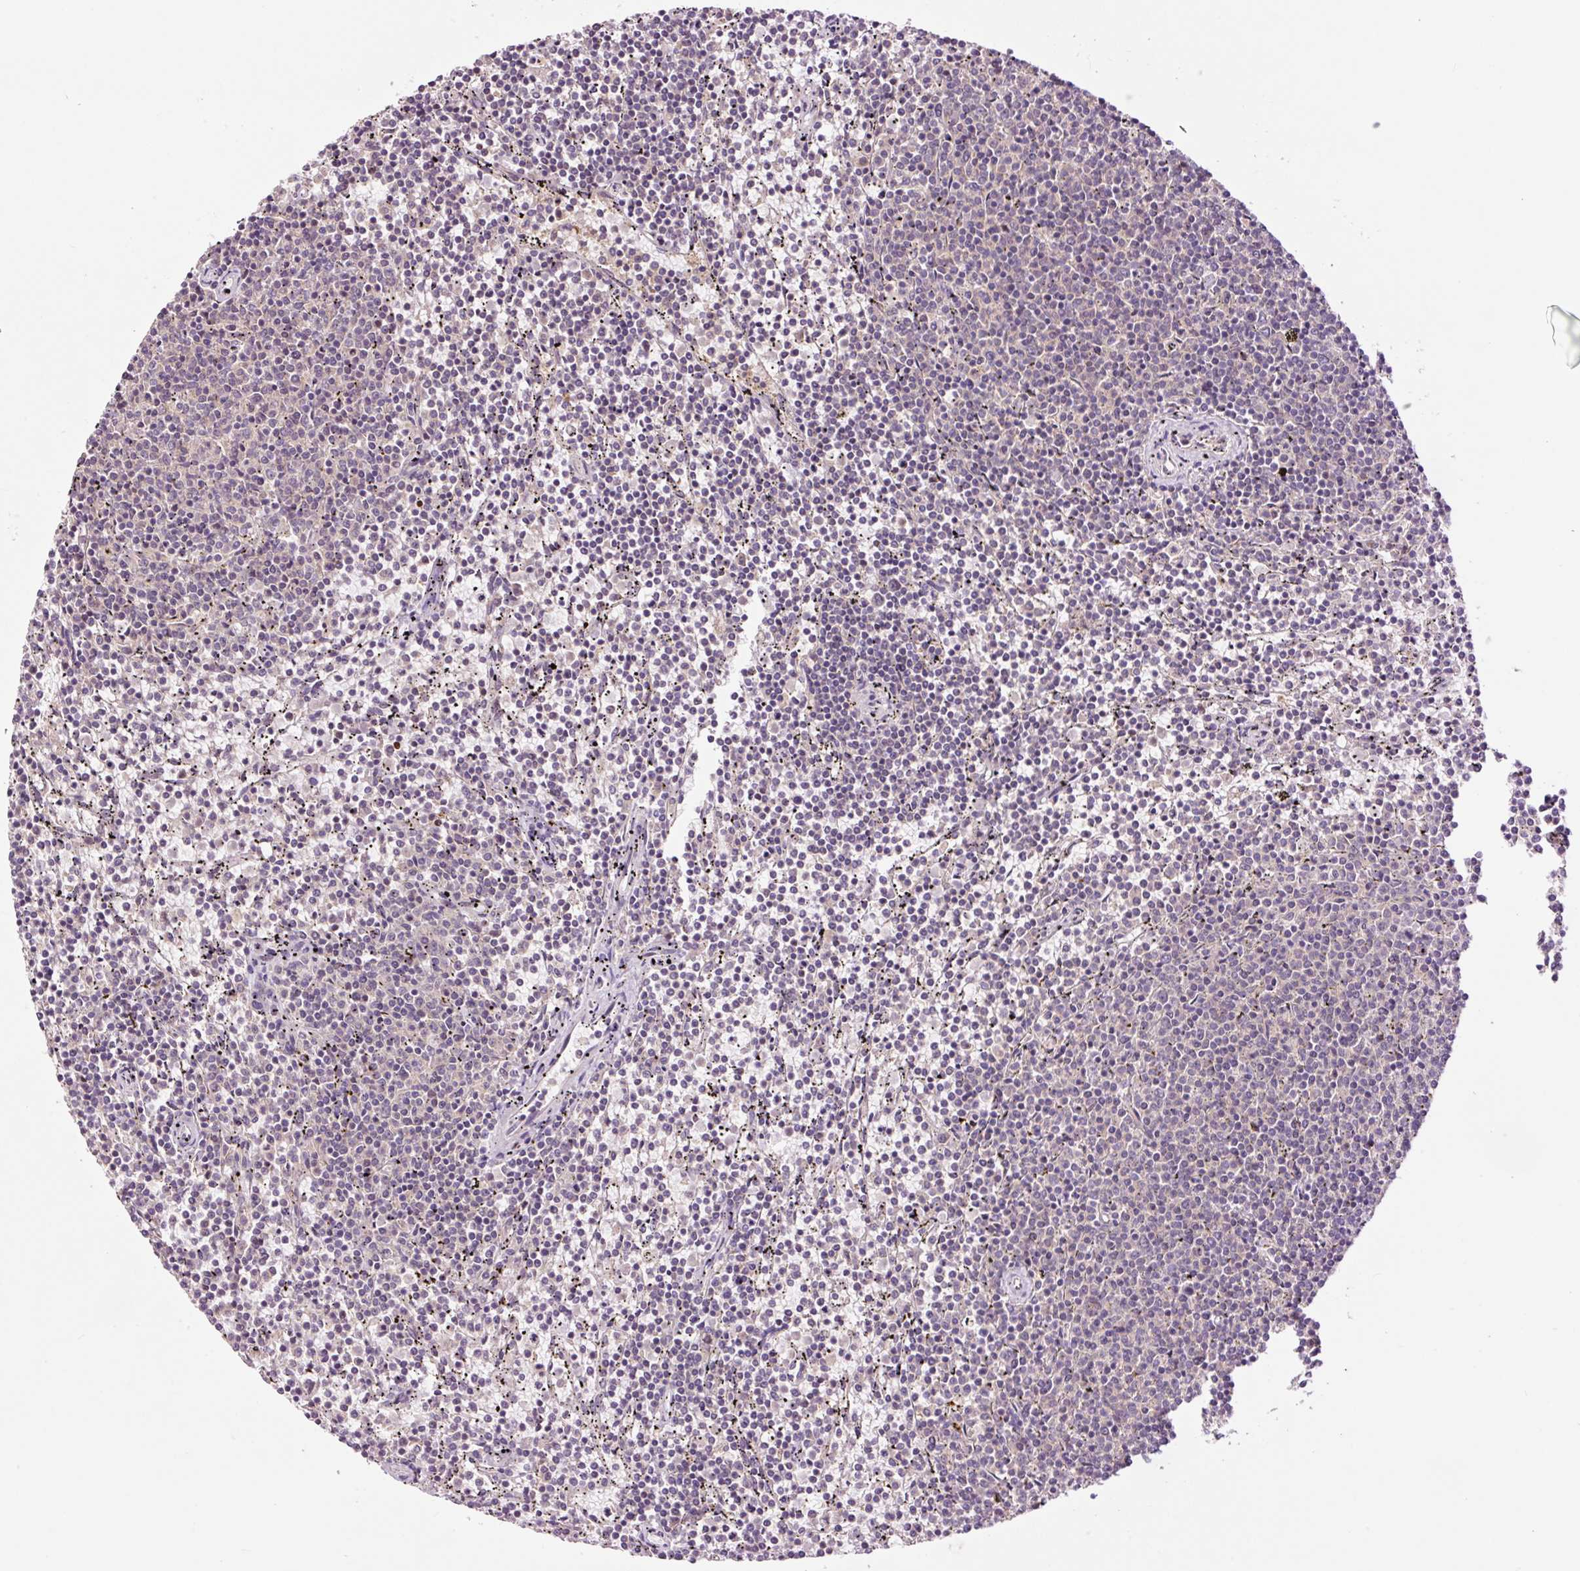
{"staining": {"intensity": "negative", "quantity": "none", "location": "none"}, "tissue": "lymphoma", "cell_type": "Tumor cells", "image_type": "cancer", "snomed": [{"axis": "morphology", "description": "Malignant lymphoma, non-Hodgkin's type, Low grade"}, {"axis": "topography", "description": "Spleen"}], "caption": "Tumor cells are negative for brown protein staining in lymphoma.", "gene": "DPPA4", "patient": {"sex": "female", "age": 50}}